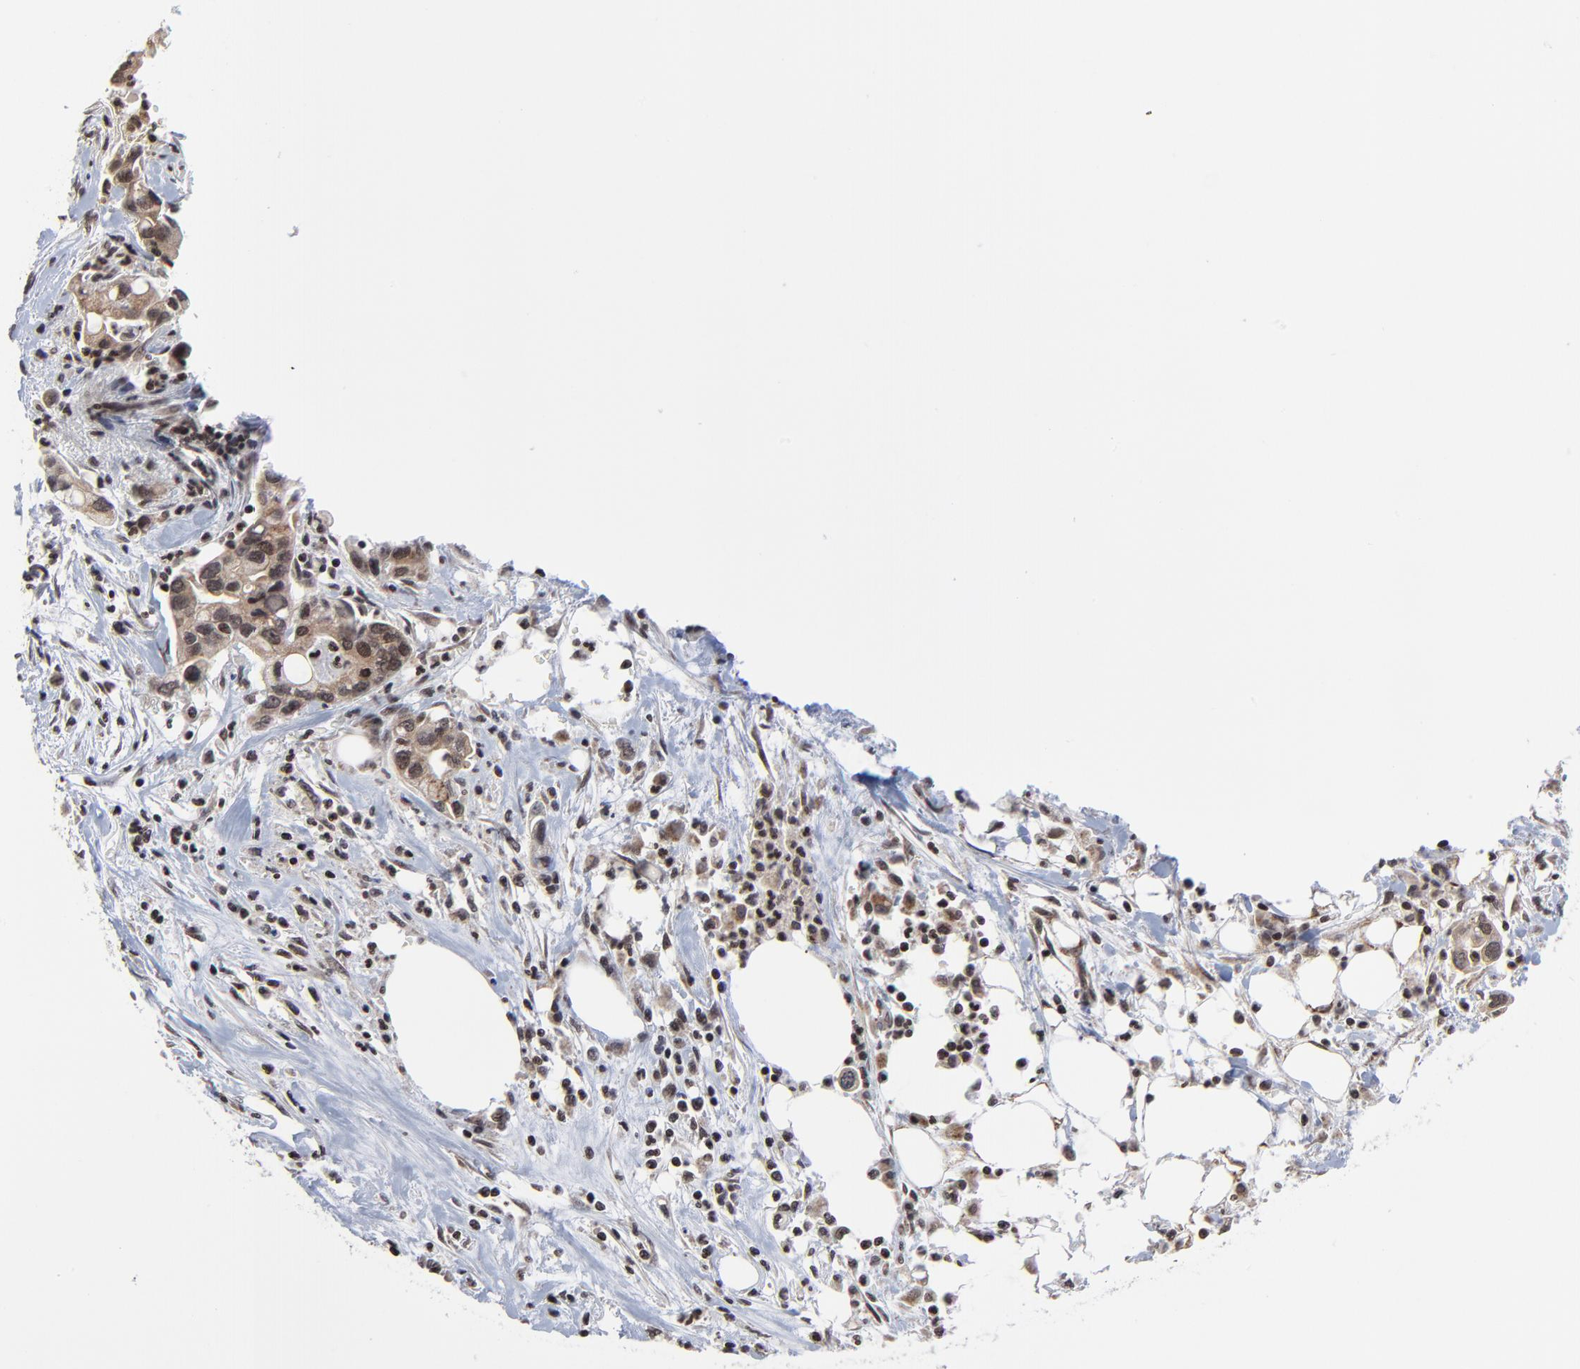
{"staining": {"intensity": "moderate", "quantity": ">75%", "location": "cytoplasmic/membranous,nuclear"}, "tissue": "pancreatic cancer", "cell_type": "Tumor cells", "image_type": "cancer", "snomed": [{"axis": "morphology", "description": "Adenocarcinoma, NOS"}, {"axis": "topography", "description": "Pancreas"}], "caption": "DAB immunohistochemical staining of pancreatic cancer (adenocarcinoma) exhibits moderate cytoplasmic/membranous and nuclear protein staining in about >75% of tumor cells. The staining was performed using DAB (3,3'-diaminobenzidine), with brown indicating positive protein expression. Nuclei are stained blue with hematoxylin.", "gene": "ZNF777", "patient": {"sex": "male", "age": 70}}